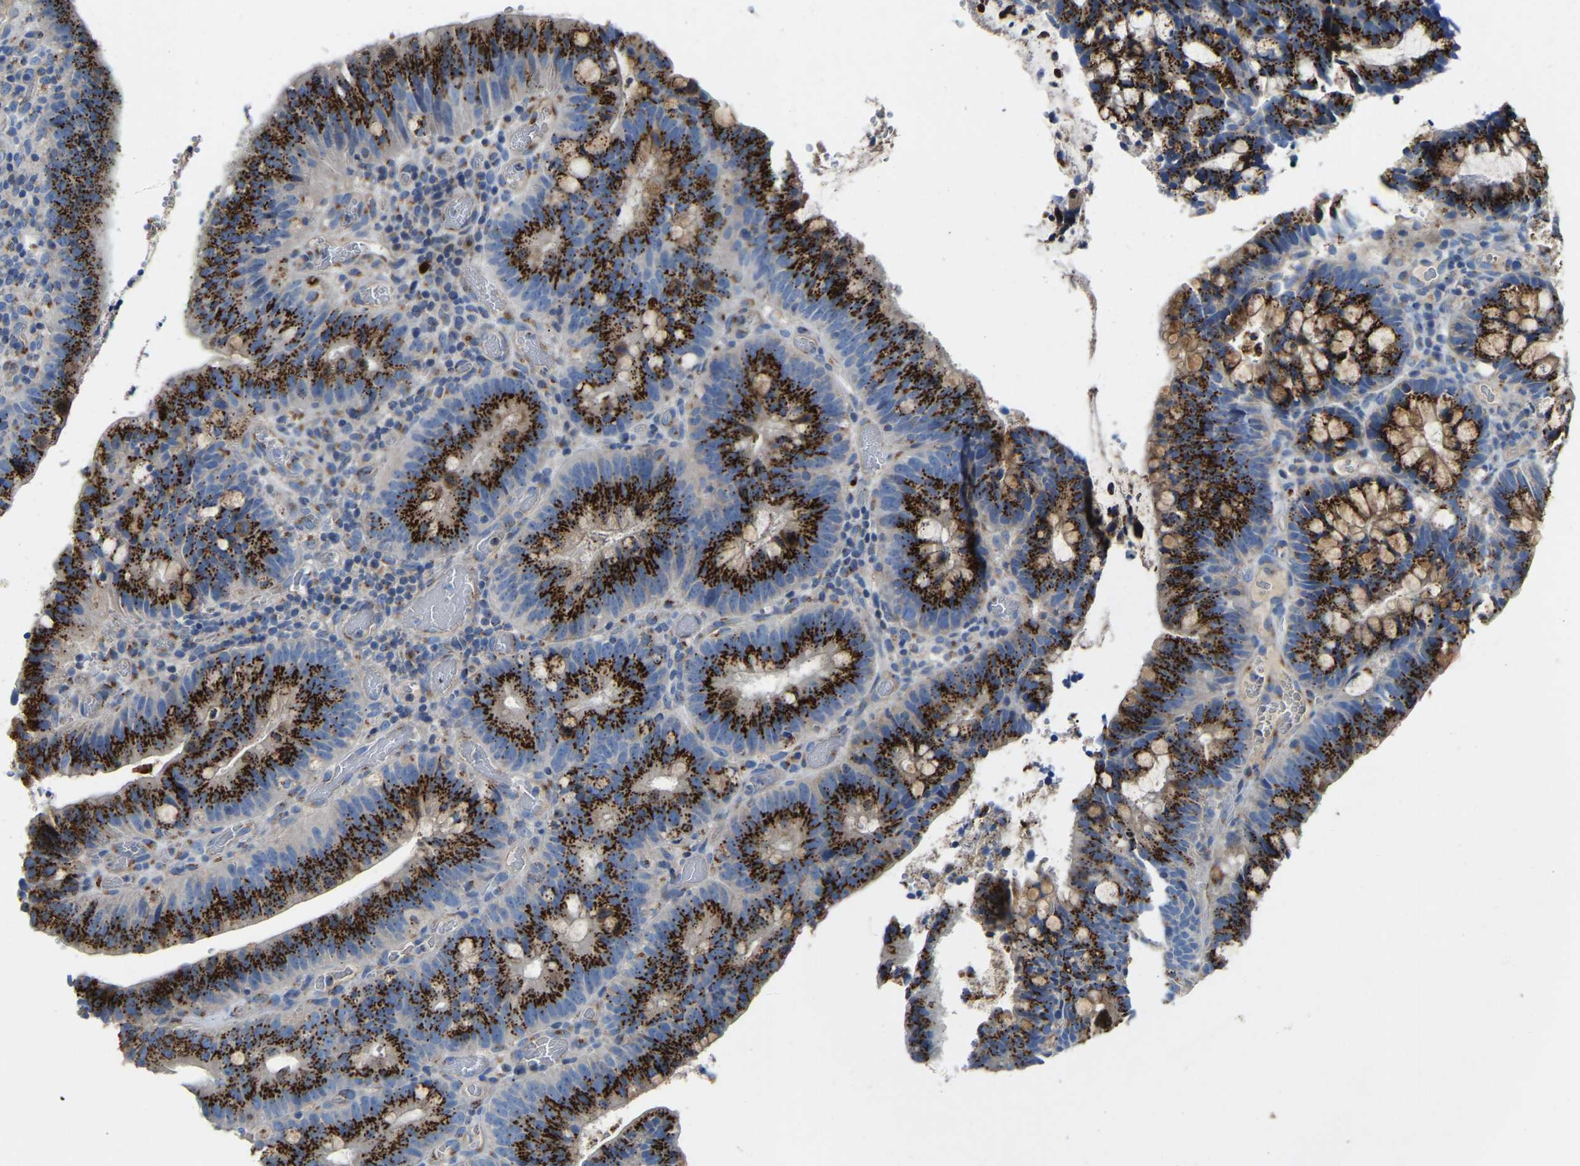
{"staining": {"intensity": "strong", "quantity": ">75%", "location": "cytoplasmic/membranous"}, "tissue": "colorectal cancer", "cell_type": "Tumor cells", "image_type": "cancer", "snomed": [{"axis": "morphology", "description": "Adenocarcinoma, NOS"}, {"axis": "topography", "description": "Colon"}], "caption": "This image displays IHC staining of human colorectal adenocarcinoma, with high strong cytoplasmic/membranous positivity in about >75% of tumor cells.", "gene": "CANT1", "patient": {"sex": "female", "age": 66}}